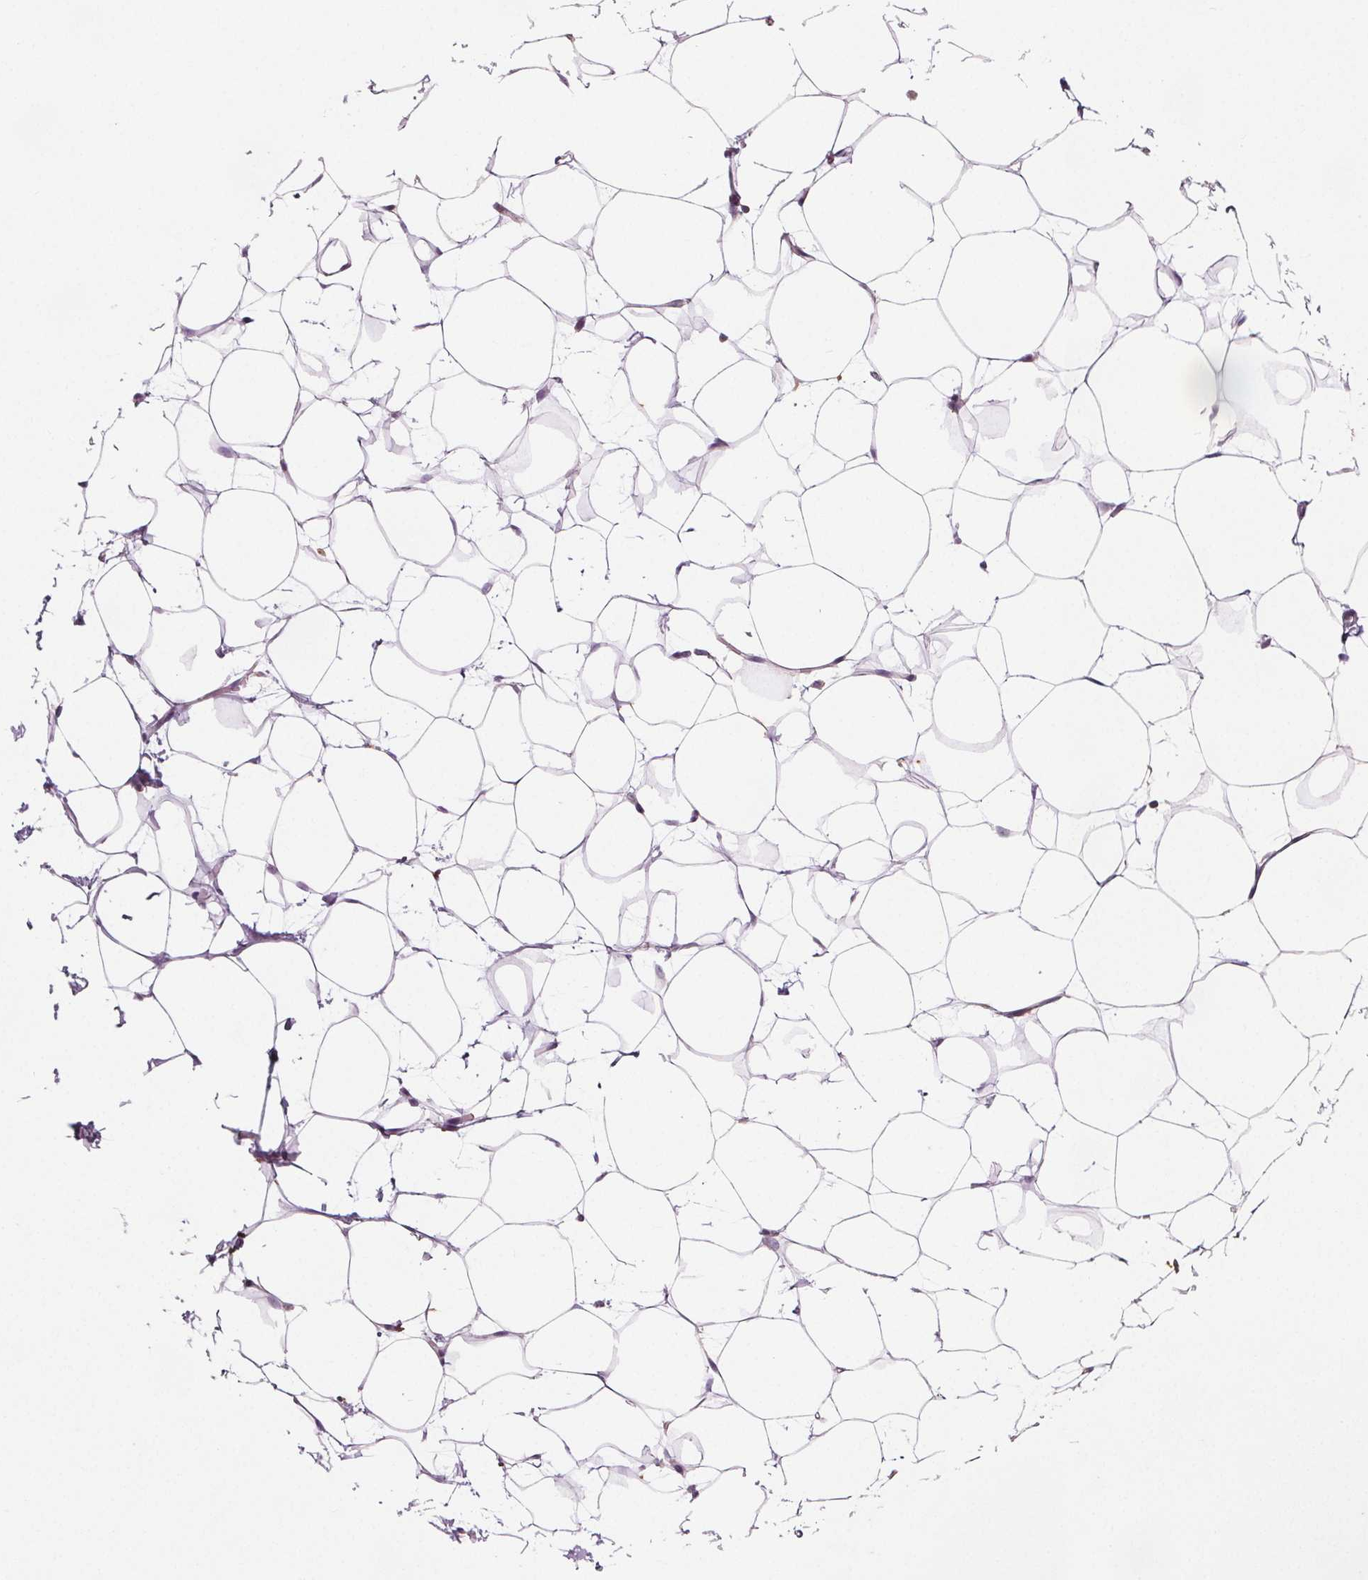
{"staining": {"intensity": "moderate", "quantity": "<25%", "location": "nuclear"}, "tissue": "breast", "cell_type": "Adipocytes", "image_type": "normal", "snomed": [{"axis": "morphology", "description": "Normal tissue, NOS"}, {"axis": "topography", "description": "Breast"}], "caption": "About <25% of adipocytes in benign human breast exhibit moderate nuclear protein positivity as visualized by brown immunohistochemical staining.", "gene": "ADAM33", "patient": {"sex": "female", "age": 27}}